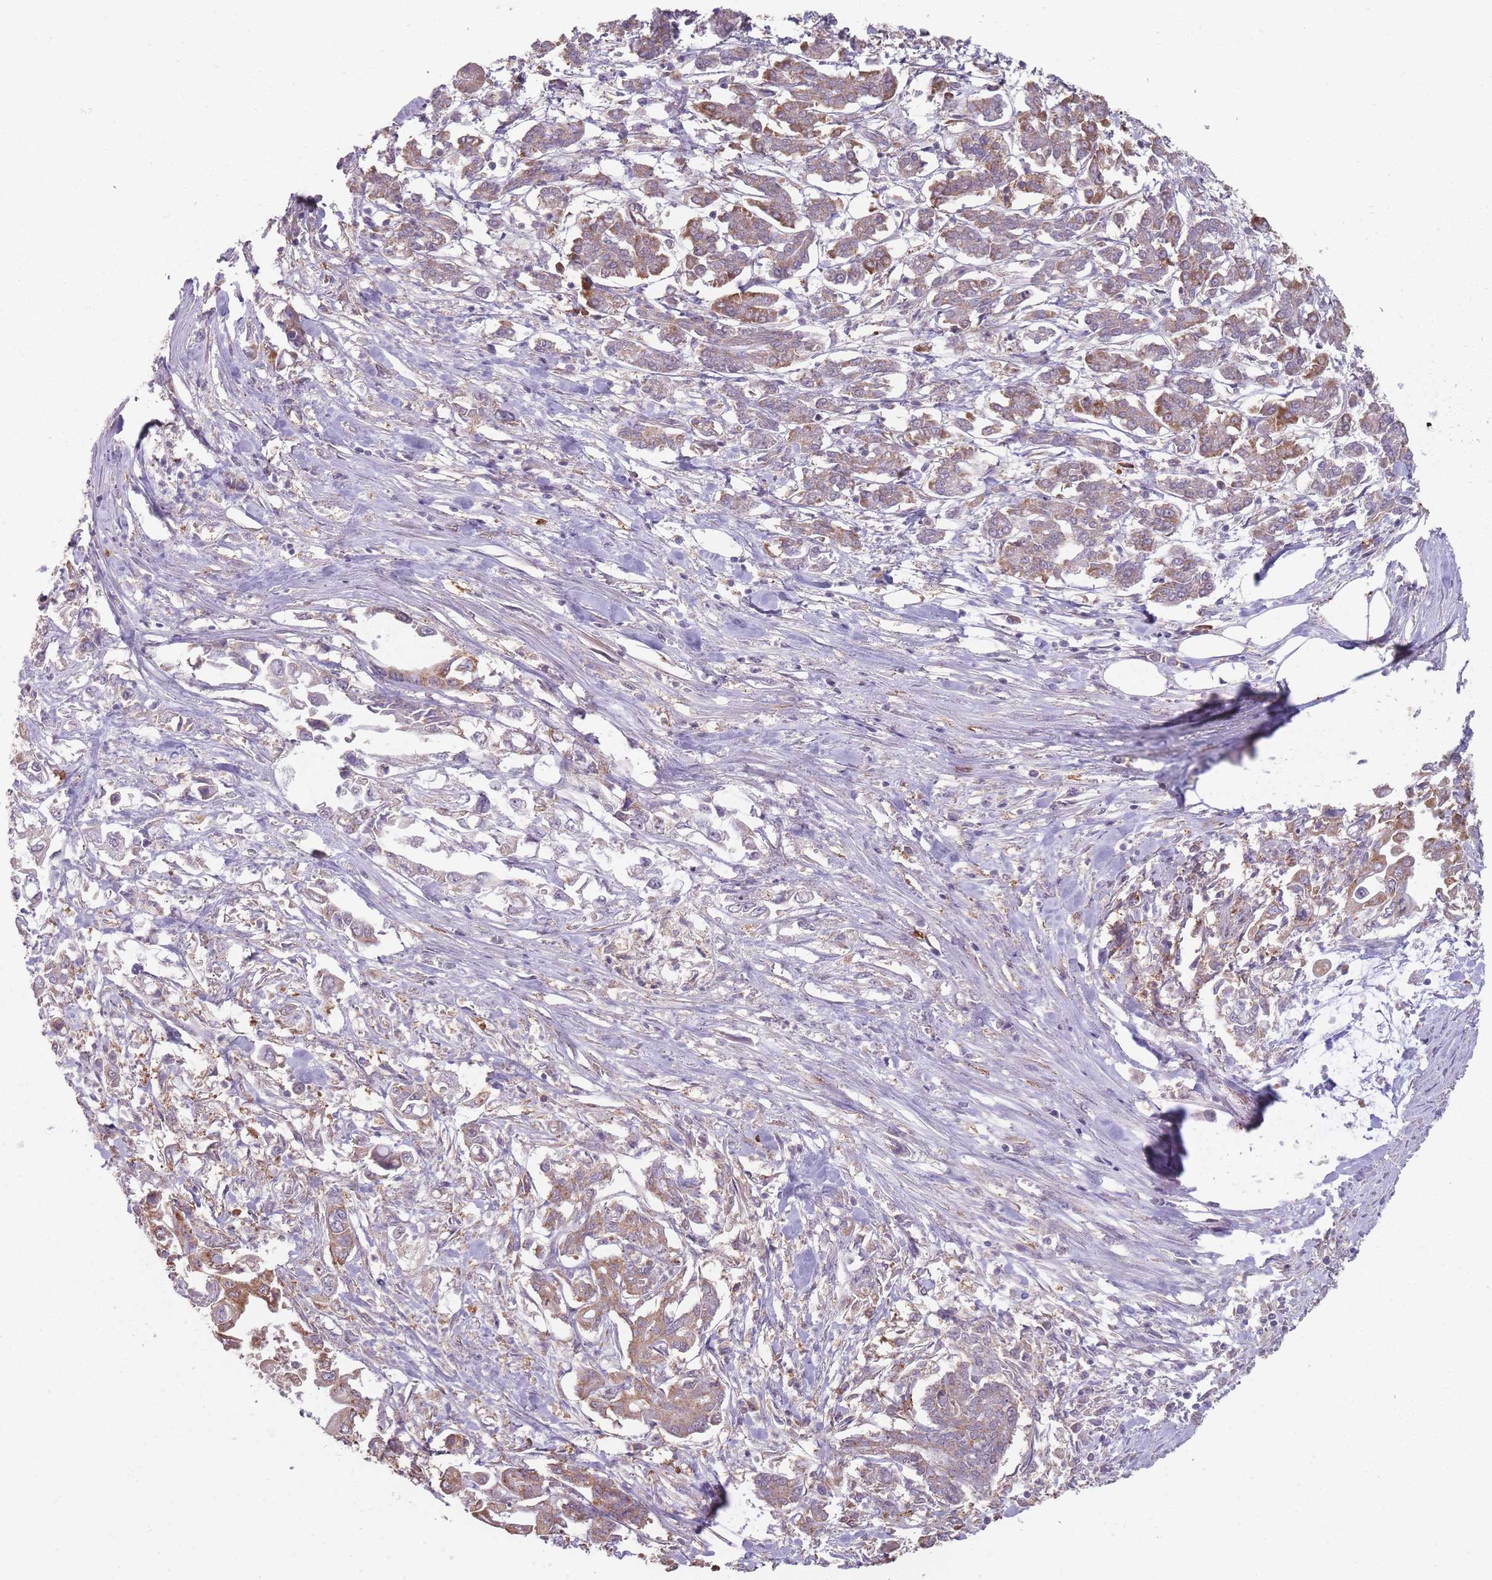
{"staining": {"intensity": "moderate", "quantity": ">75%", "location": "cytoplasmic/membranous"}, "tissue": "pancreatic cancer", "cell_type": "Tumor cells", "image_type": "cancer", "snomed": [{"axis": "morphology", "description": "Adenocarcinoma, NOS"}, {"axis": "topography", "description": "Pancreas"}], "caption": "Moderate cytoplasmic/membranous positivity is identified in about >75% of tumor cells in pancreatic adenocarcinoma. The protein of interest is shown in brown color, while the nuclei are stained blue.", "gene": "SANBR", "patient": {"sex": "male", "age": 61}}